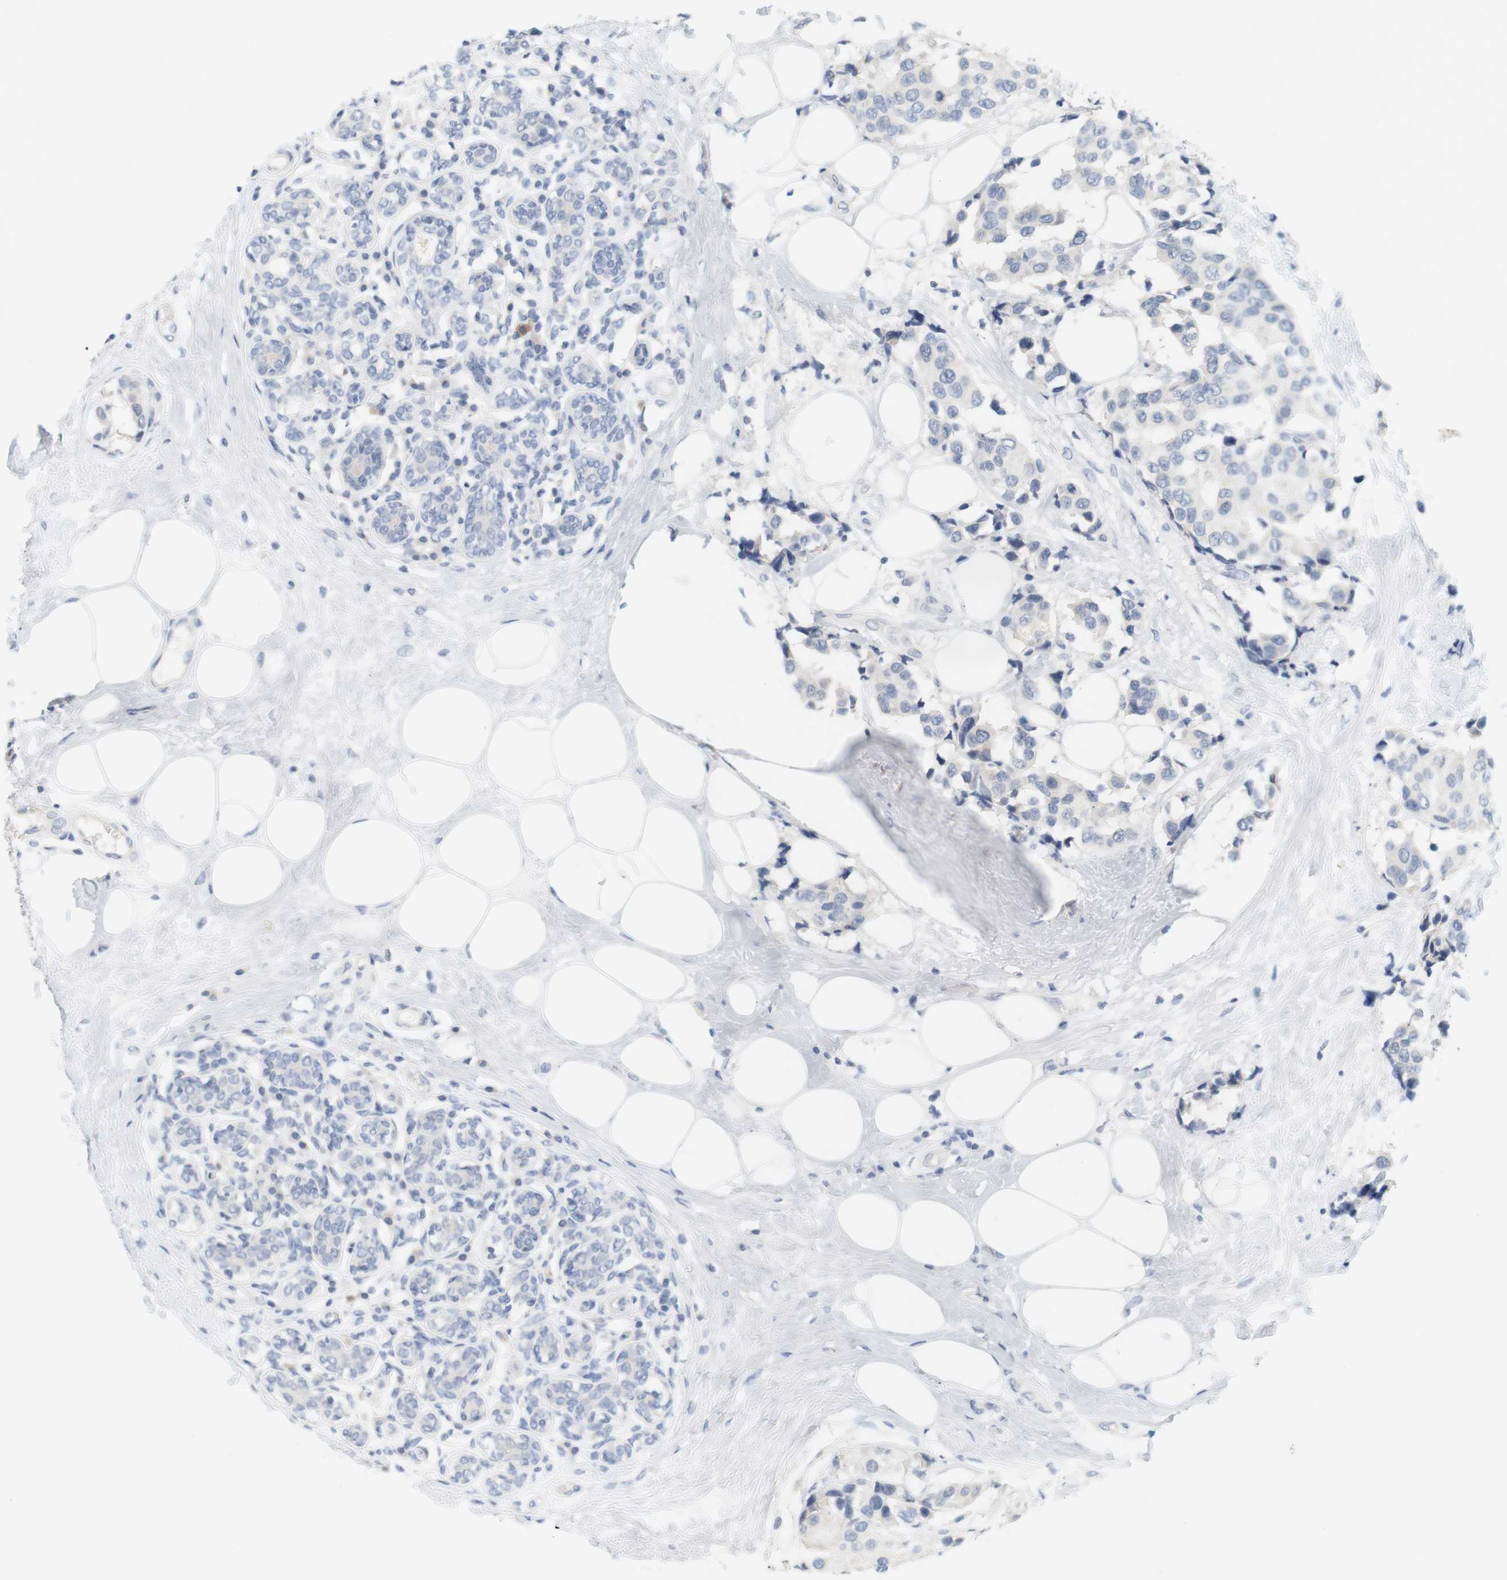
{"staining": {"intensity": "negative", "quantity": "none", "location": "none"}, "tissue": "breast cancer", "cell_type": "Tumor cells", "image_type": "cancer", "snomed": [{"axis": "morphology", "description": "Normal tissue, NOS"}, {"axis": "morphology", "description": "Duct carcinoma"}, {"axis": "topography", "description": "Breast"}], "caption": "This is an IHC image of human breast cancer (intraductal carcinoma). There is no staining in tumor cells.", "gene": "OPRM1", "patient": {"sex": "female", "age": 39}}